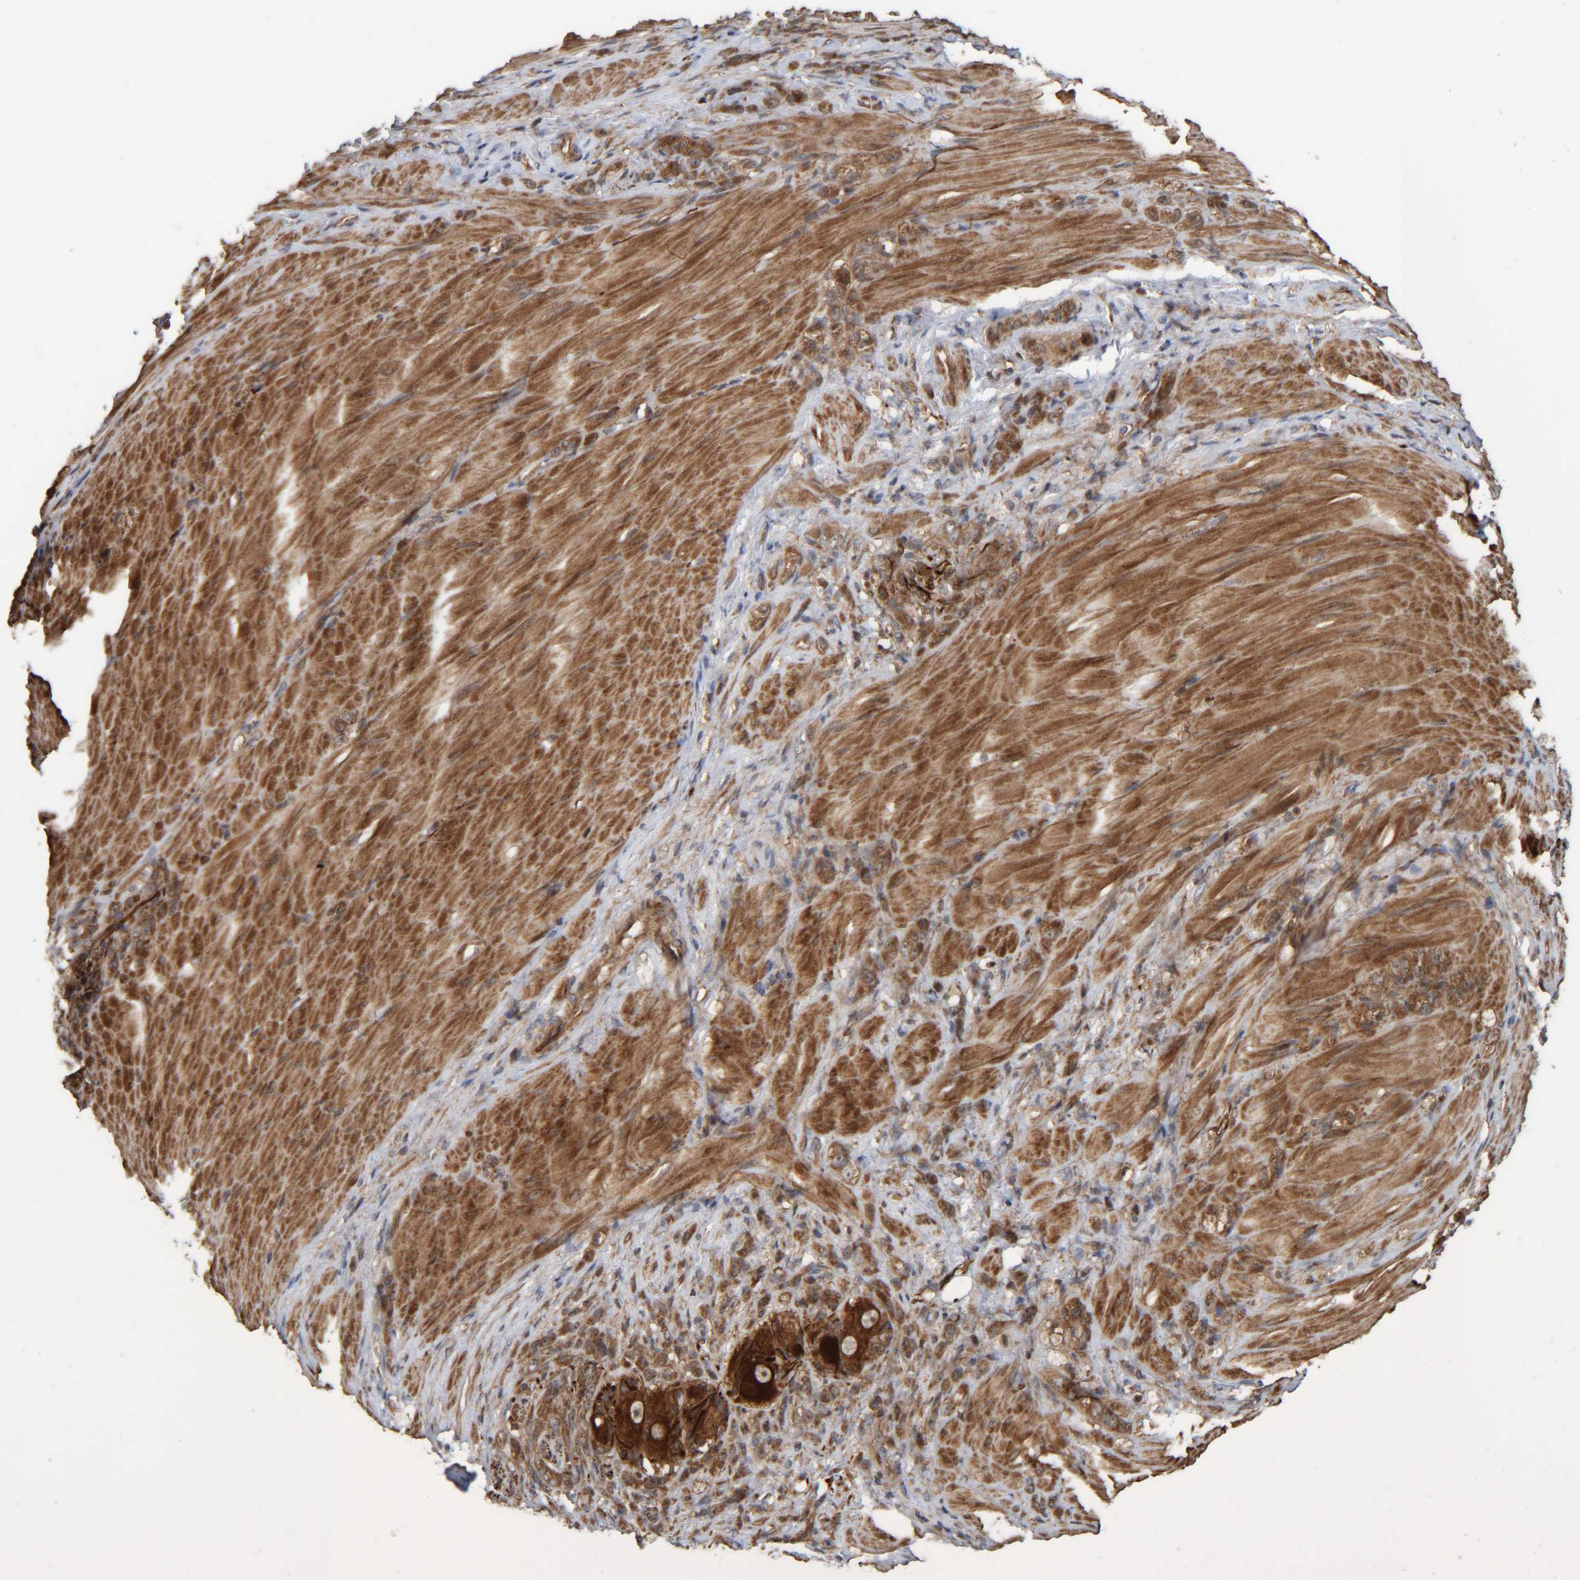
{"staining": {"intensity": "strong", "quantity": ">75%", "location": "cytoplasmic/membranous"}, "tissue": "stomach cancer", "cell_type": "Tumor cells", "image_type": "cancer", "snomed": [{"axis": "morphology", "description": "Normal tissue, NOS"}, {"axis": "morphology", "description": "Adenocarcinoma, NOS"}, {"axis": "topography", "description": "Stomach"}], "caption": "Protein staining of adenocarcinoma (stomach) tissue exhibits strong cytoplasmic/membranous staining in about >75% of tumor cells.", "gene": "CCDC57", "patient": {"sex": "male", "age": 82}}